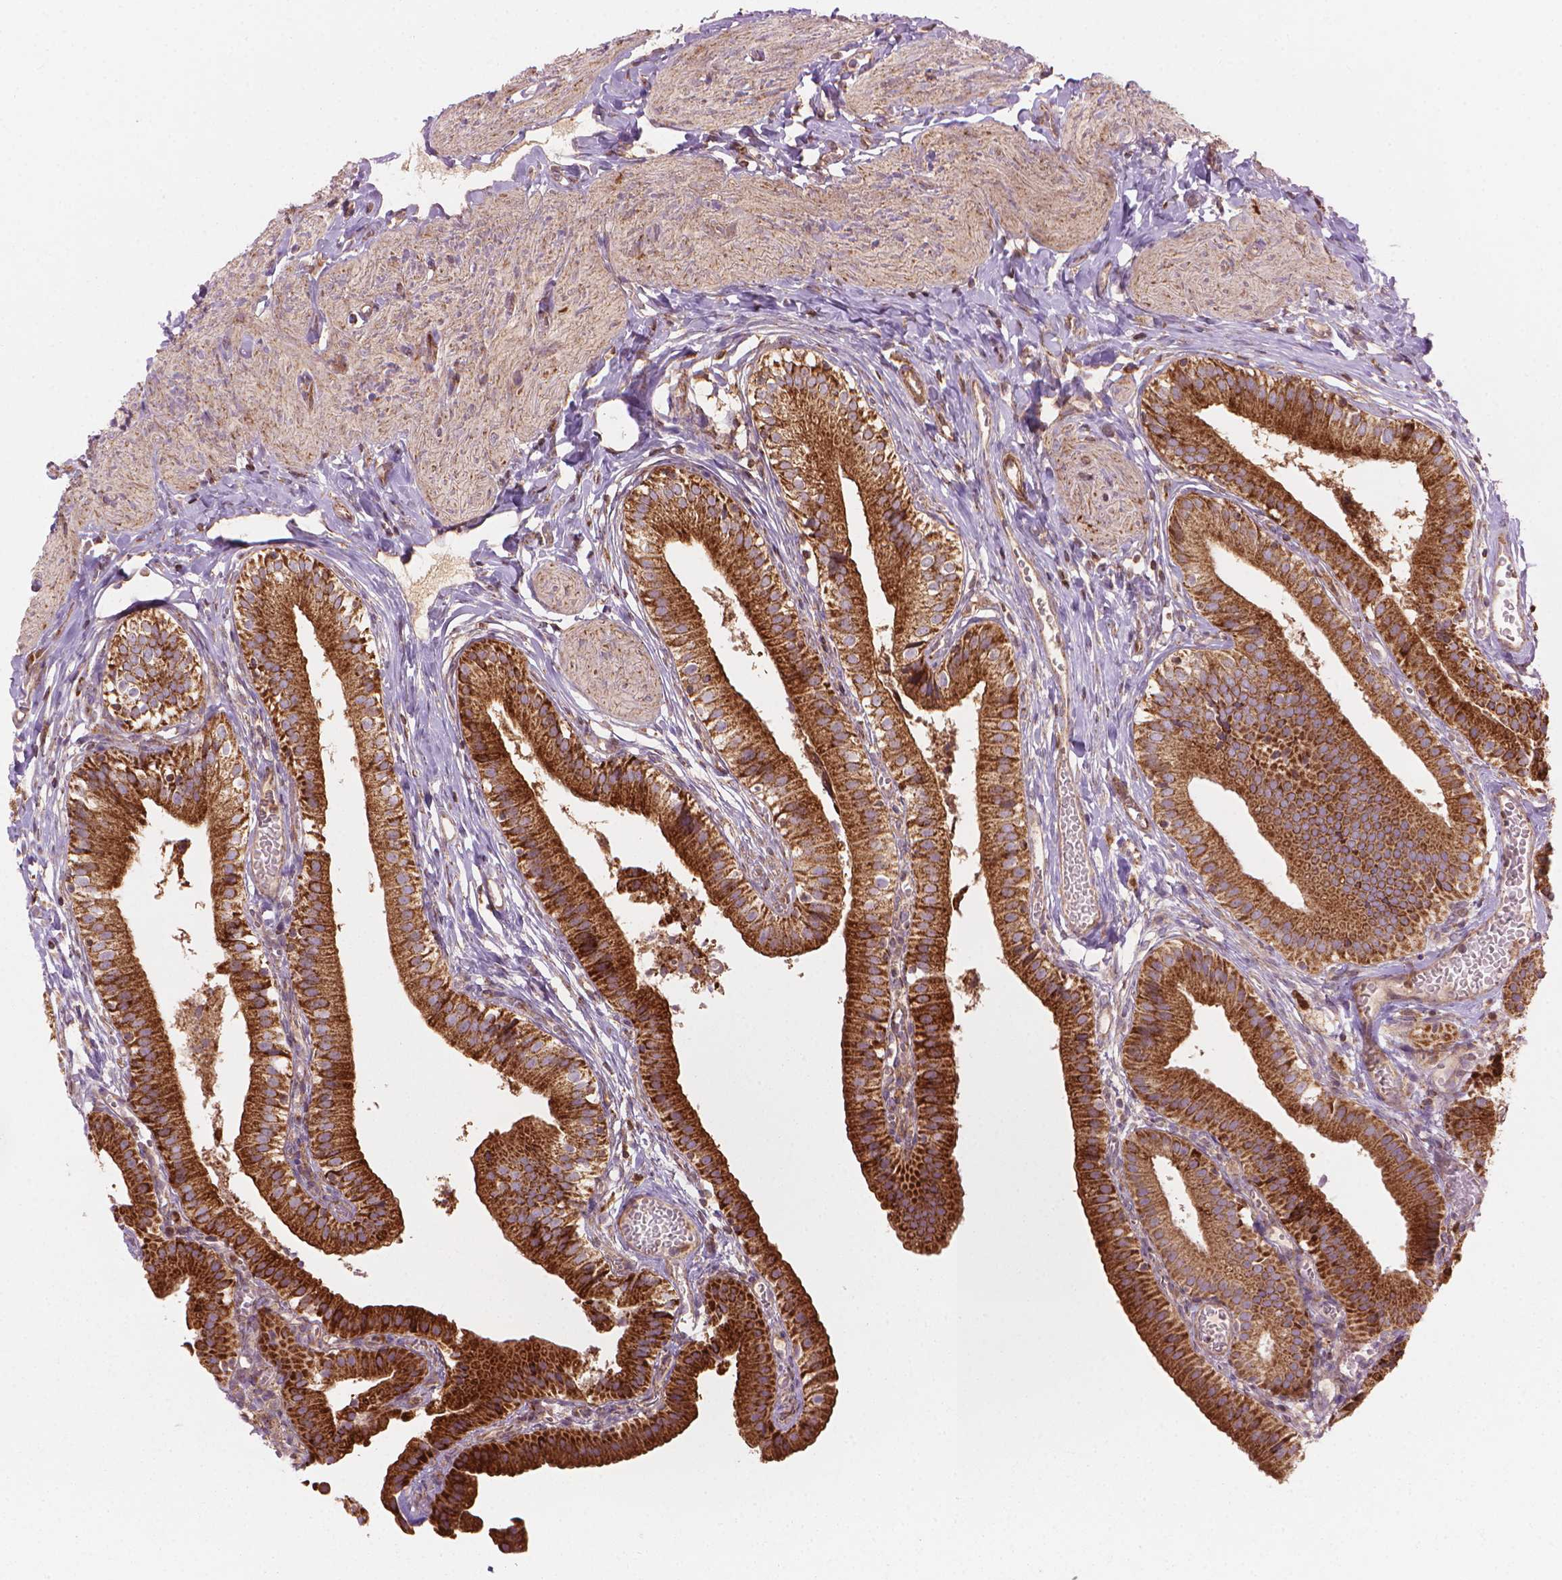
{"staining": {"intensity": "moderate", "quantity": ">75%", "location": "cytoplasmic/membranous"}, "tissue": "gallbladder", "cell_type": "Glandular cells", "image_type": "normal", "snomed": [{"axis": "morphology", "description": "Normal tissue, NOS"}, {"axis": "topography", "description": "Gallbladder"}], "caption": "This is a photomicrograph of IHC staining of normal gallbladder, which shows moderate expression in the cytoplasmic/membranous of glandular cells.", "gene": "VARS2", "patient": {"sex": "female", "age": 47}}